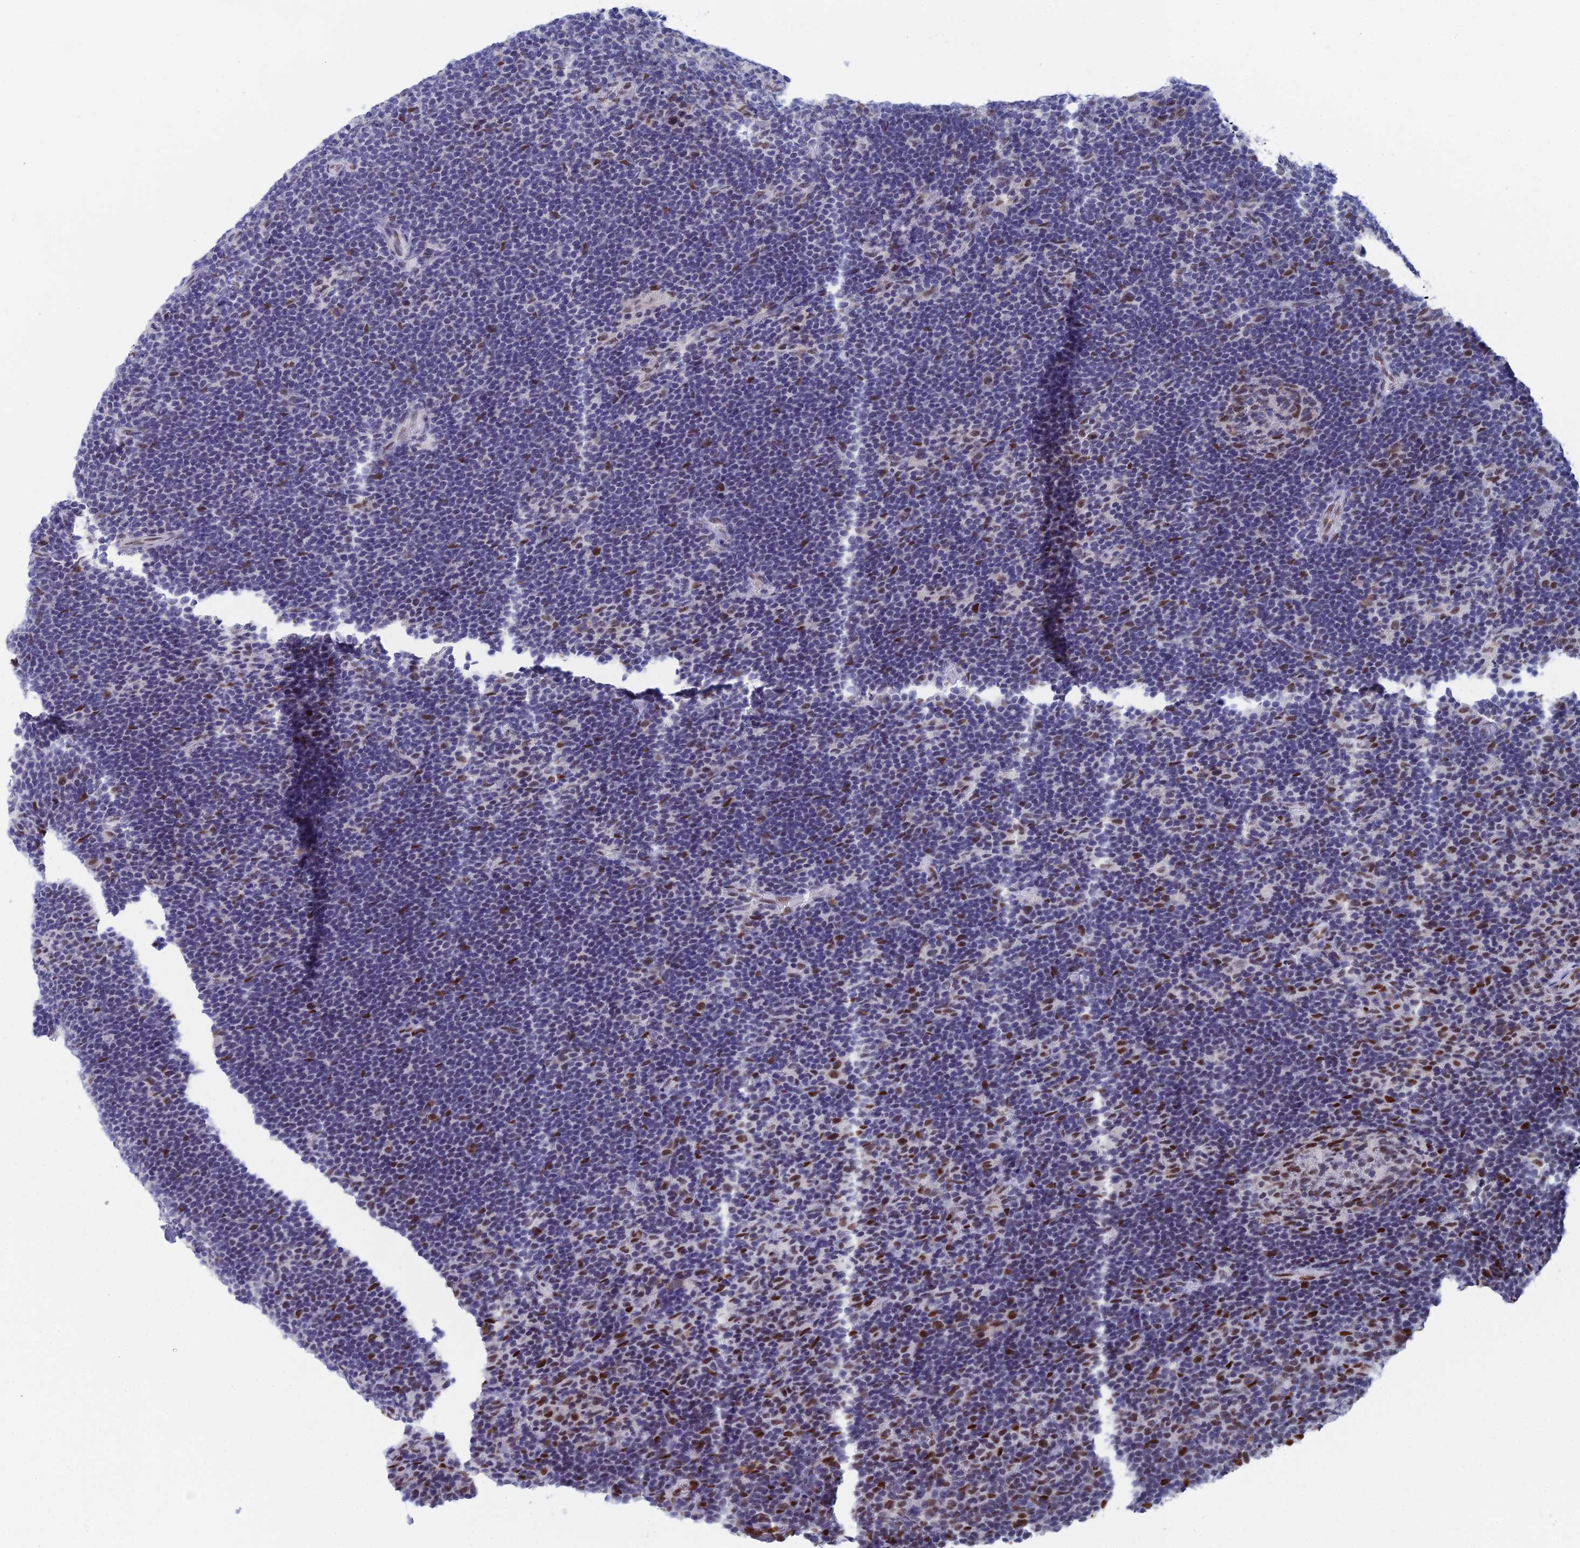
{"staining": {"intensity": "weak", "quantity": "25%-75%", "location": "nuclear"}, "tissue": "lymphoma", "cell_type": "Tumor cells", "image_type": "cancer", "snomed": [{"axis": "morphology", "description": "Hodgkin's disease, NOS"}, {"axis": "topography", "description": "Lymph node"}], "caption": "Immunohistochemical staining of human lymphoma exhibits low levels of weak nuclear staining in approximately 25%-75% of tumor cells. (IHC, brightfield microscopy, high magnification).", "gene": "NABP2", "patient": {"sex": "female", "age": 57}}